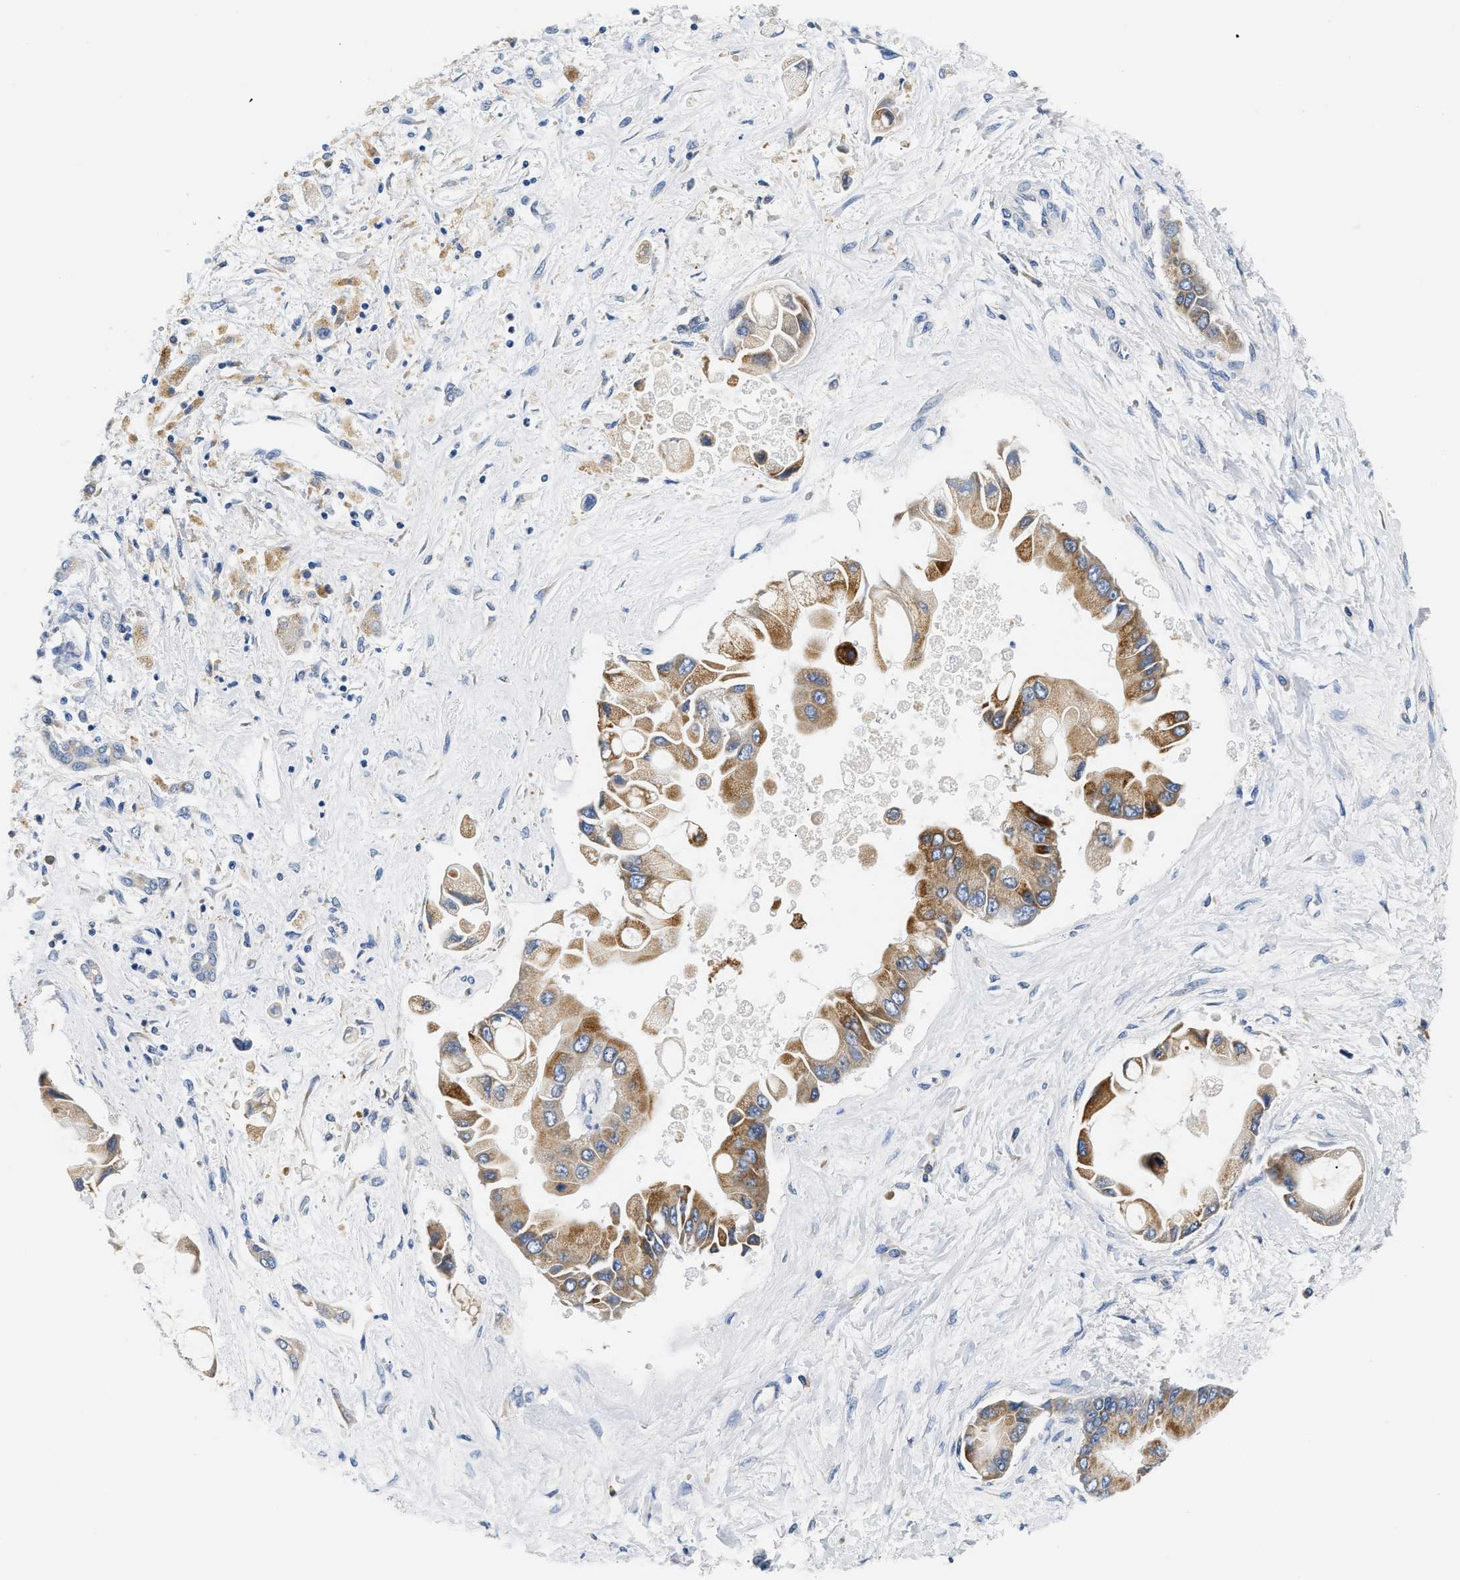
{"staining": {"intensity": "moderate", "quantity": ">75%", "location": "cytoplasmic/membranous"}, "tissue": "liver cancer", "cell_type": "Tumor cells", "image_type": "cancer", "snomed": [{"axis": "morphology", "description": "Cholangiocarcinoma"}, {"axis": "topography", "description": "Liver"}], "caption": "Protein staining demonstrates moderate cytoplasmic/membranous expression in approximately >75% of tumor cells in liver cancer (cholangiocarcinoma). The staining is performed using DAB brown chromogen to label protein expression. The nuclei are counter-stained blue using hematoxylin.", "gene": "HDHD3", "patient": {"sex": "male", "age": 50}}